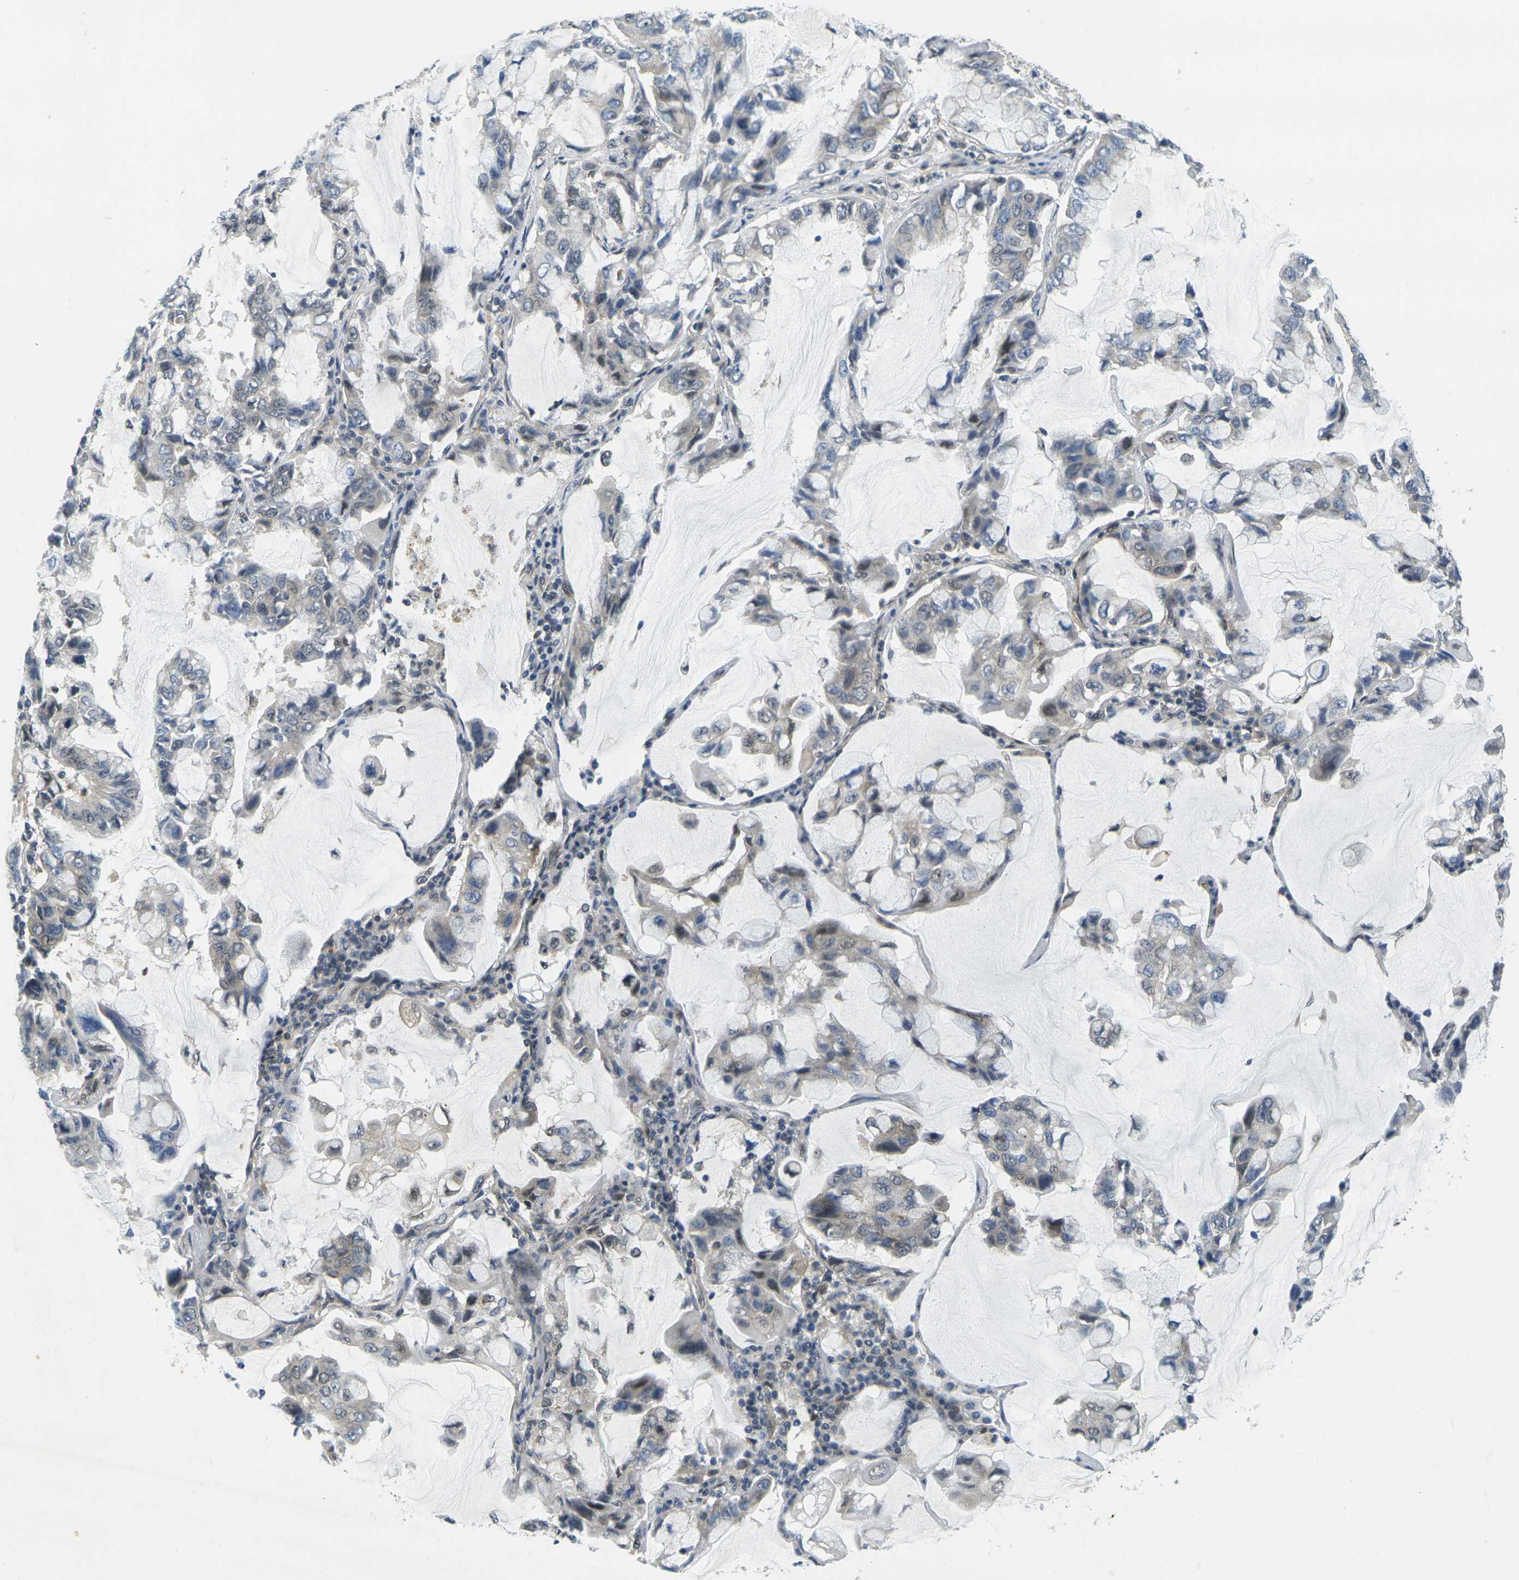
{"staining": {"intensity": "weak", "quantity": "<25%", "location": "cytoplasmic/membranous"}, "tissue": "lung cancer", "cell_type": "Tumor cells", "image_type": "cancer", "snomed": [{"axis": "morphology", "description": "Adenocarcinoma, NOS"}, {"axis": "topography", "description": "Lung"}], "caption": "Immunohistochemistry (IHC) of adenocarcinoma (lung) reveals no staining in tumor cells. Nuclei are stained in blue.", "gene": "KCTD10", "patient": {"sex": "male", "age": 64}}